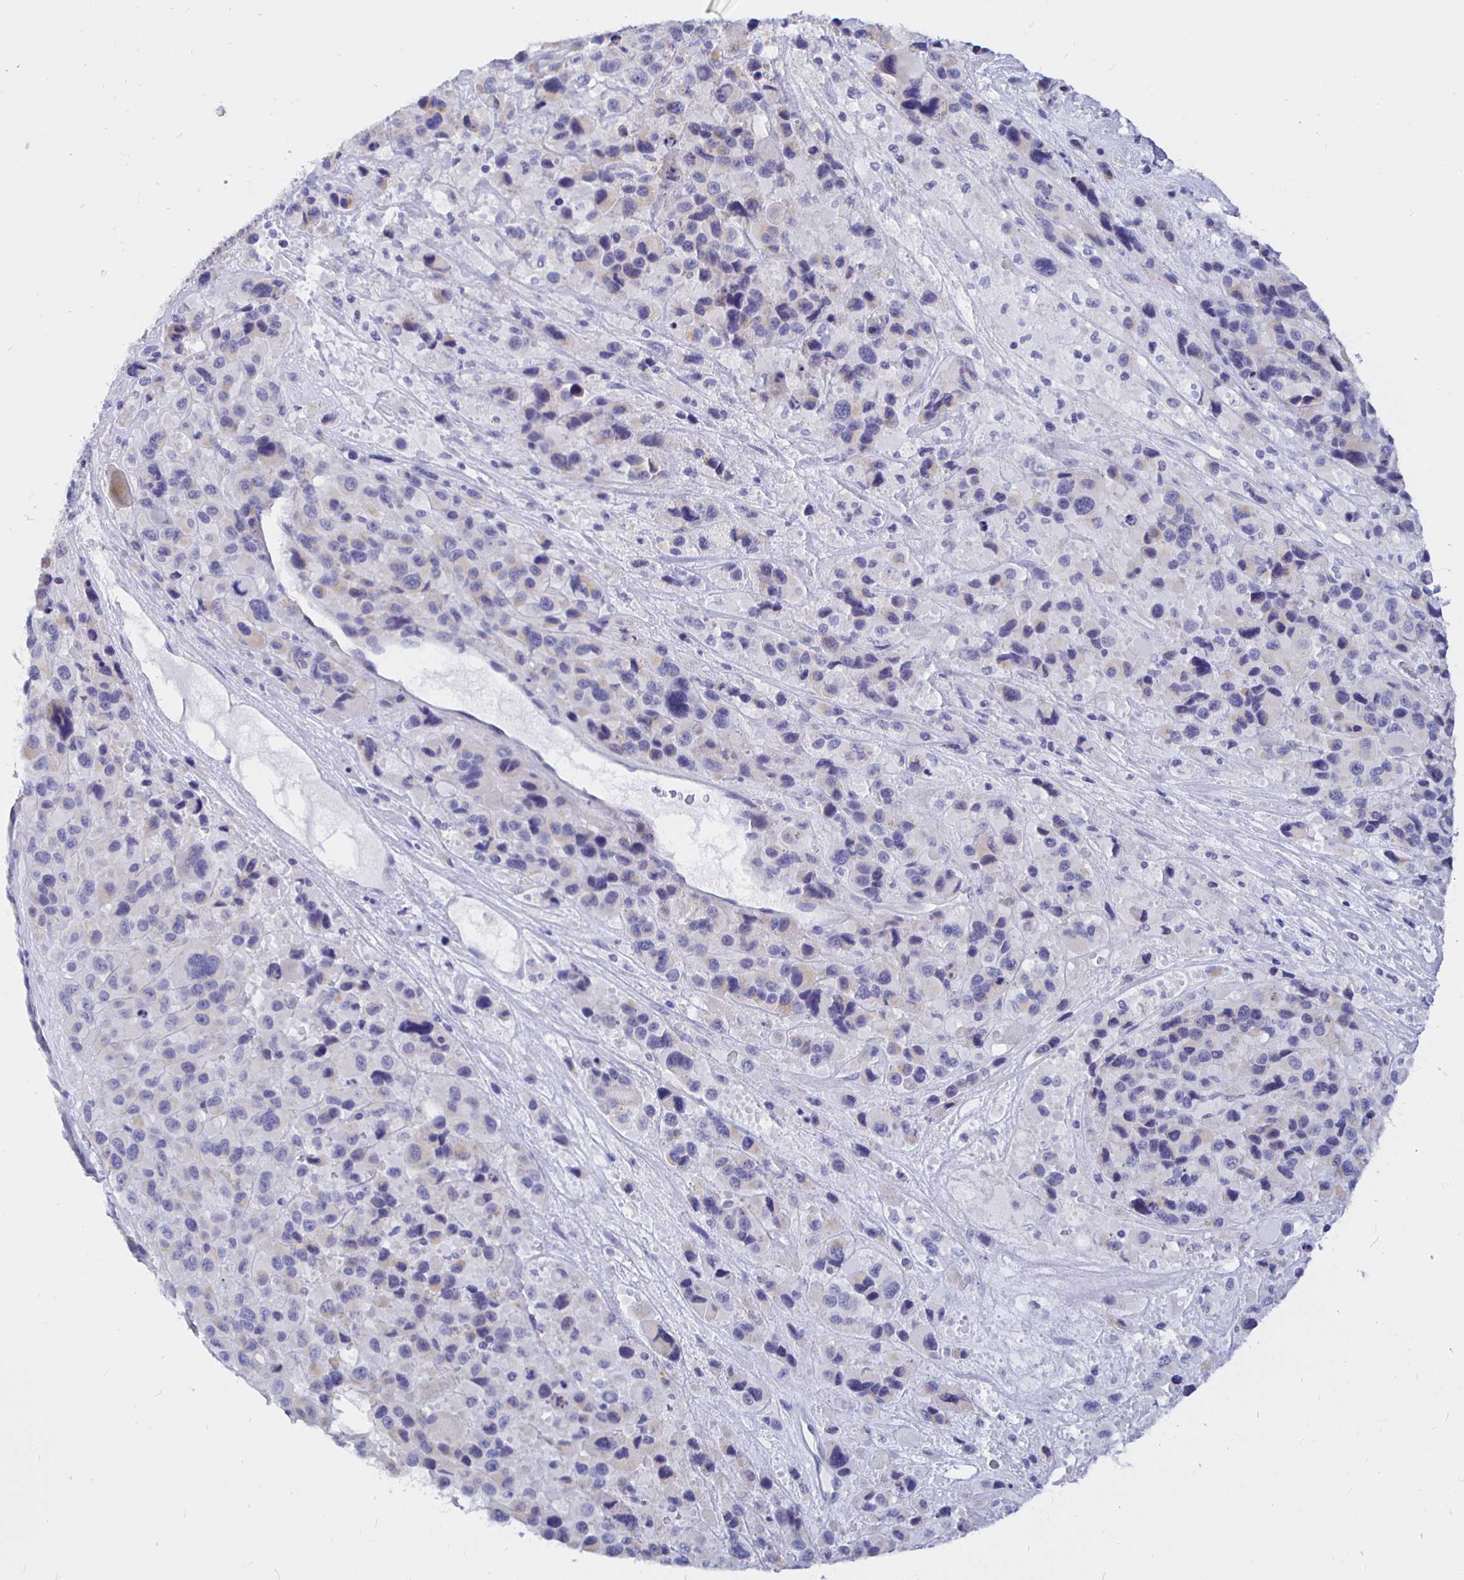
{"staining": {"intensity": "weak", "quantity": "<25%", "location": "cytoplasmic/membranous"}, "tissue": "melanoma", "cell_type": "Tumor cells", "image_type": "cancer", "snomed": [{"axis": "morphology", "description": "Malignant melanoma, Metastatic site"}, {"axis": "topography", "description": "Lymph node"}], "caption": "A photomicrograph of human melanoma is negative for staining in tumor cells.", "gene": "UMOD", "patient": {"sex": "female", "age": 65}}